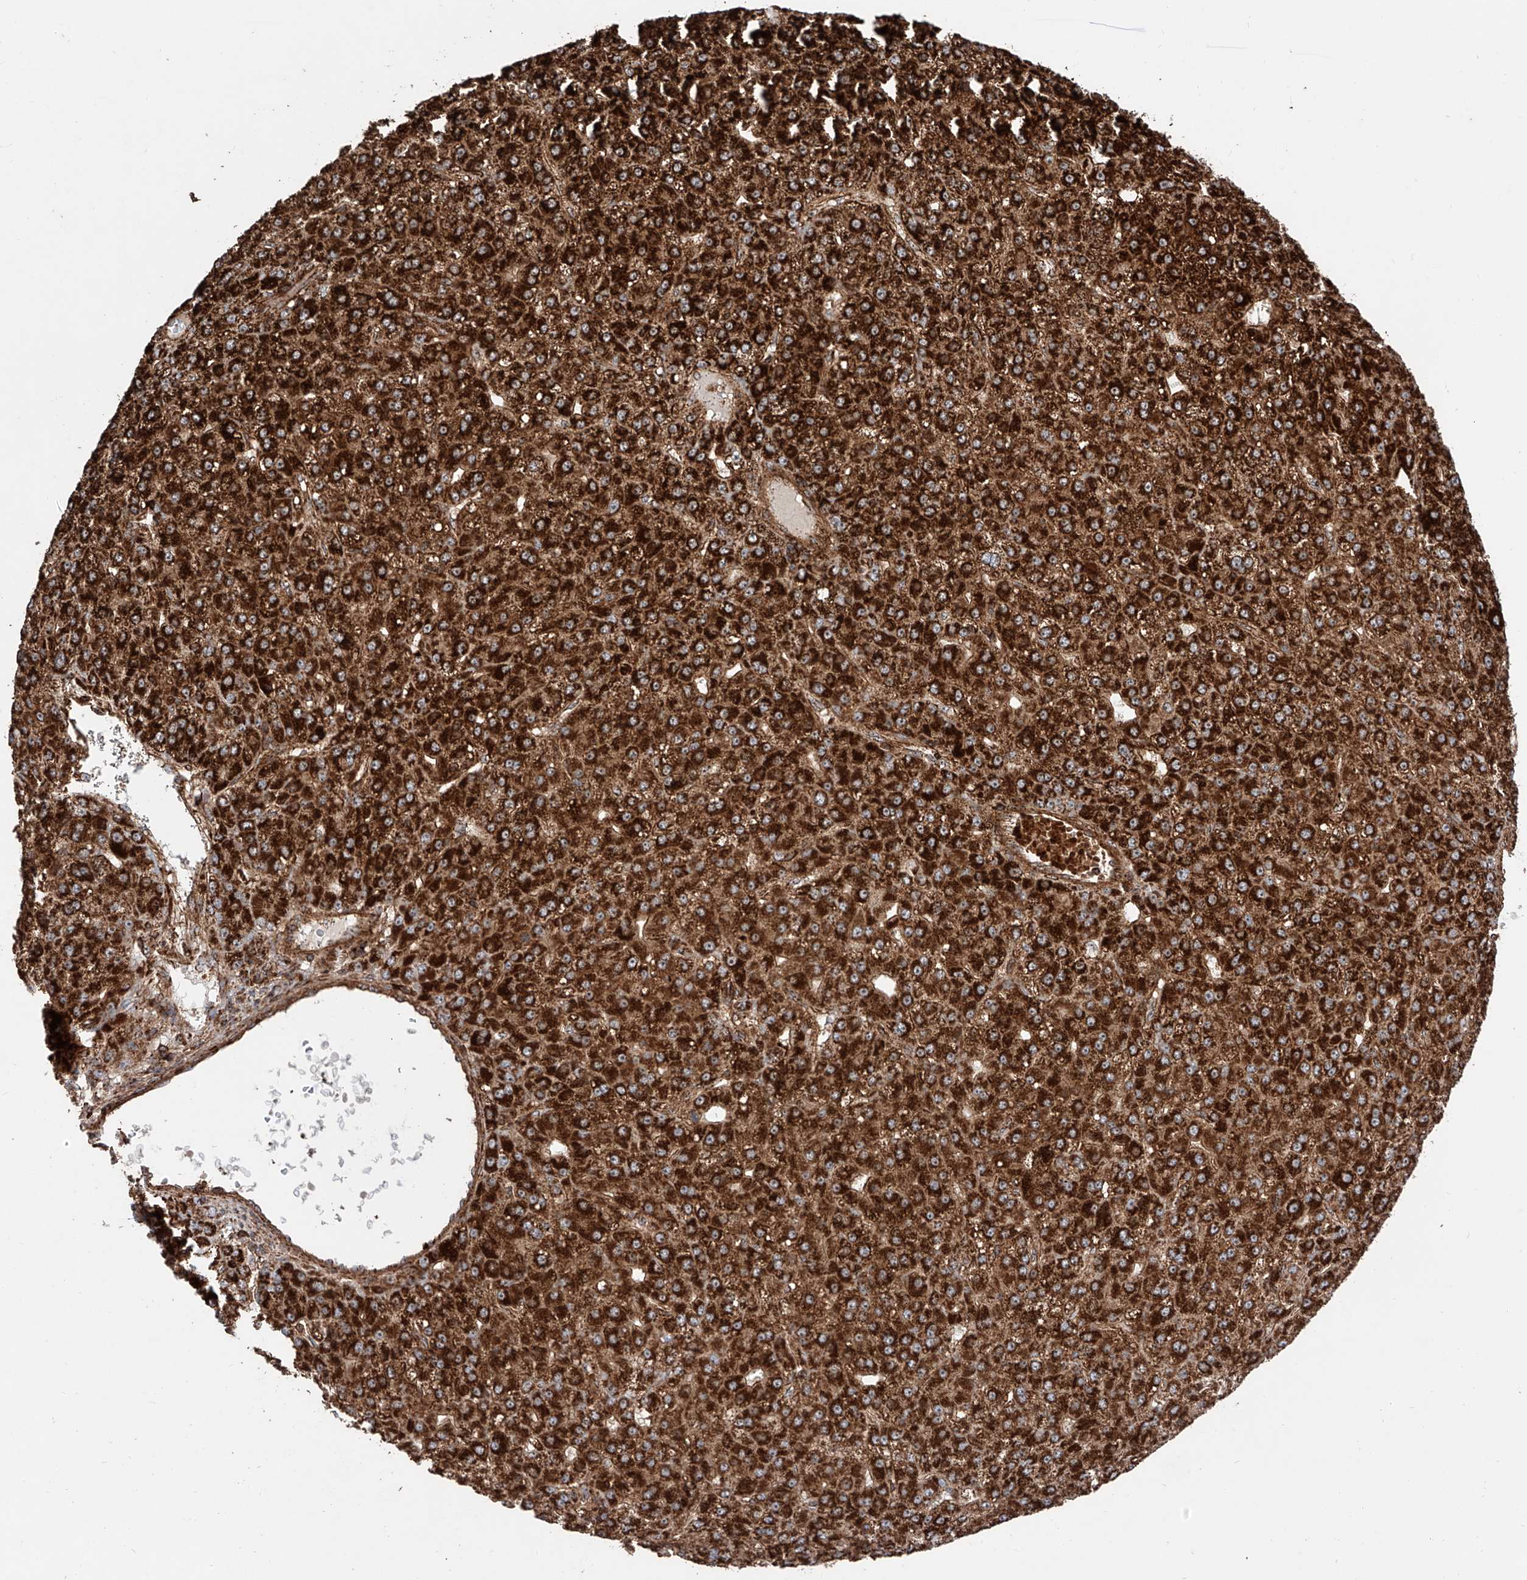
{"staining": {"intensity": "strong", "quantity": ">75%", "location": "cytoplasmic/membranous"}, "tissue": "liver cancer", "cell_type": "Tumor cells", "image_type": "cancer", "snomed": [{"axis": "morphology", "description": "Carcinoma, Hepatocellular, NOS"}, {"axis": "topography", "description": "Liver"}], "caption": "Immunohistochemistry of human liver cancer reveals high levels of strong cytoplasmic/membranous positivity in about >75% of tumor cells. (Stains: DAB in brown, nuclei in blue, Microscopy: brightfield microscopy at high magnification).", "gene": "PISD", "patient": {"sex": "male", "age": 67}}